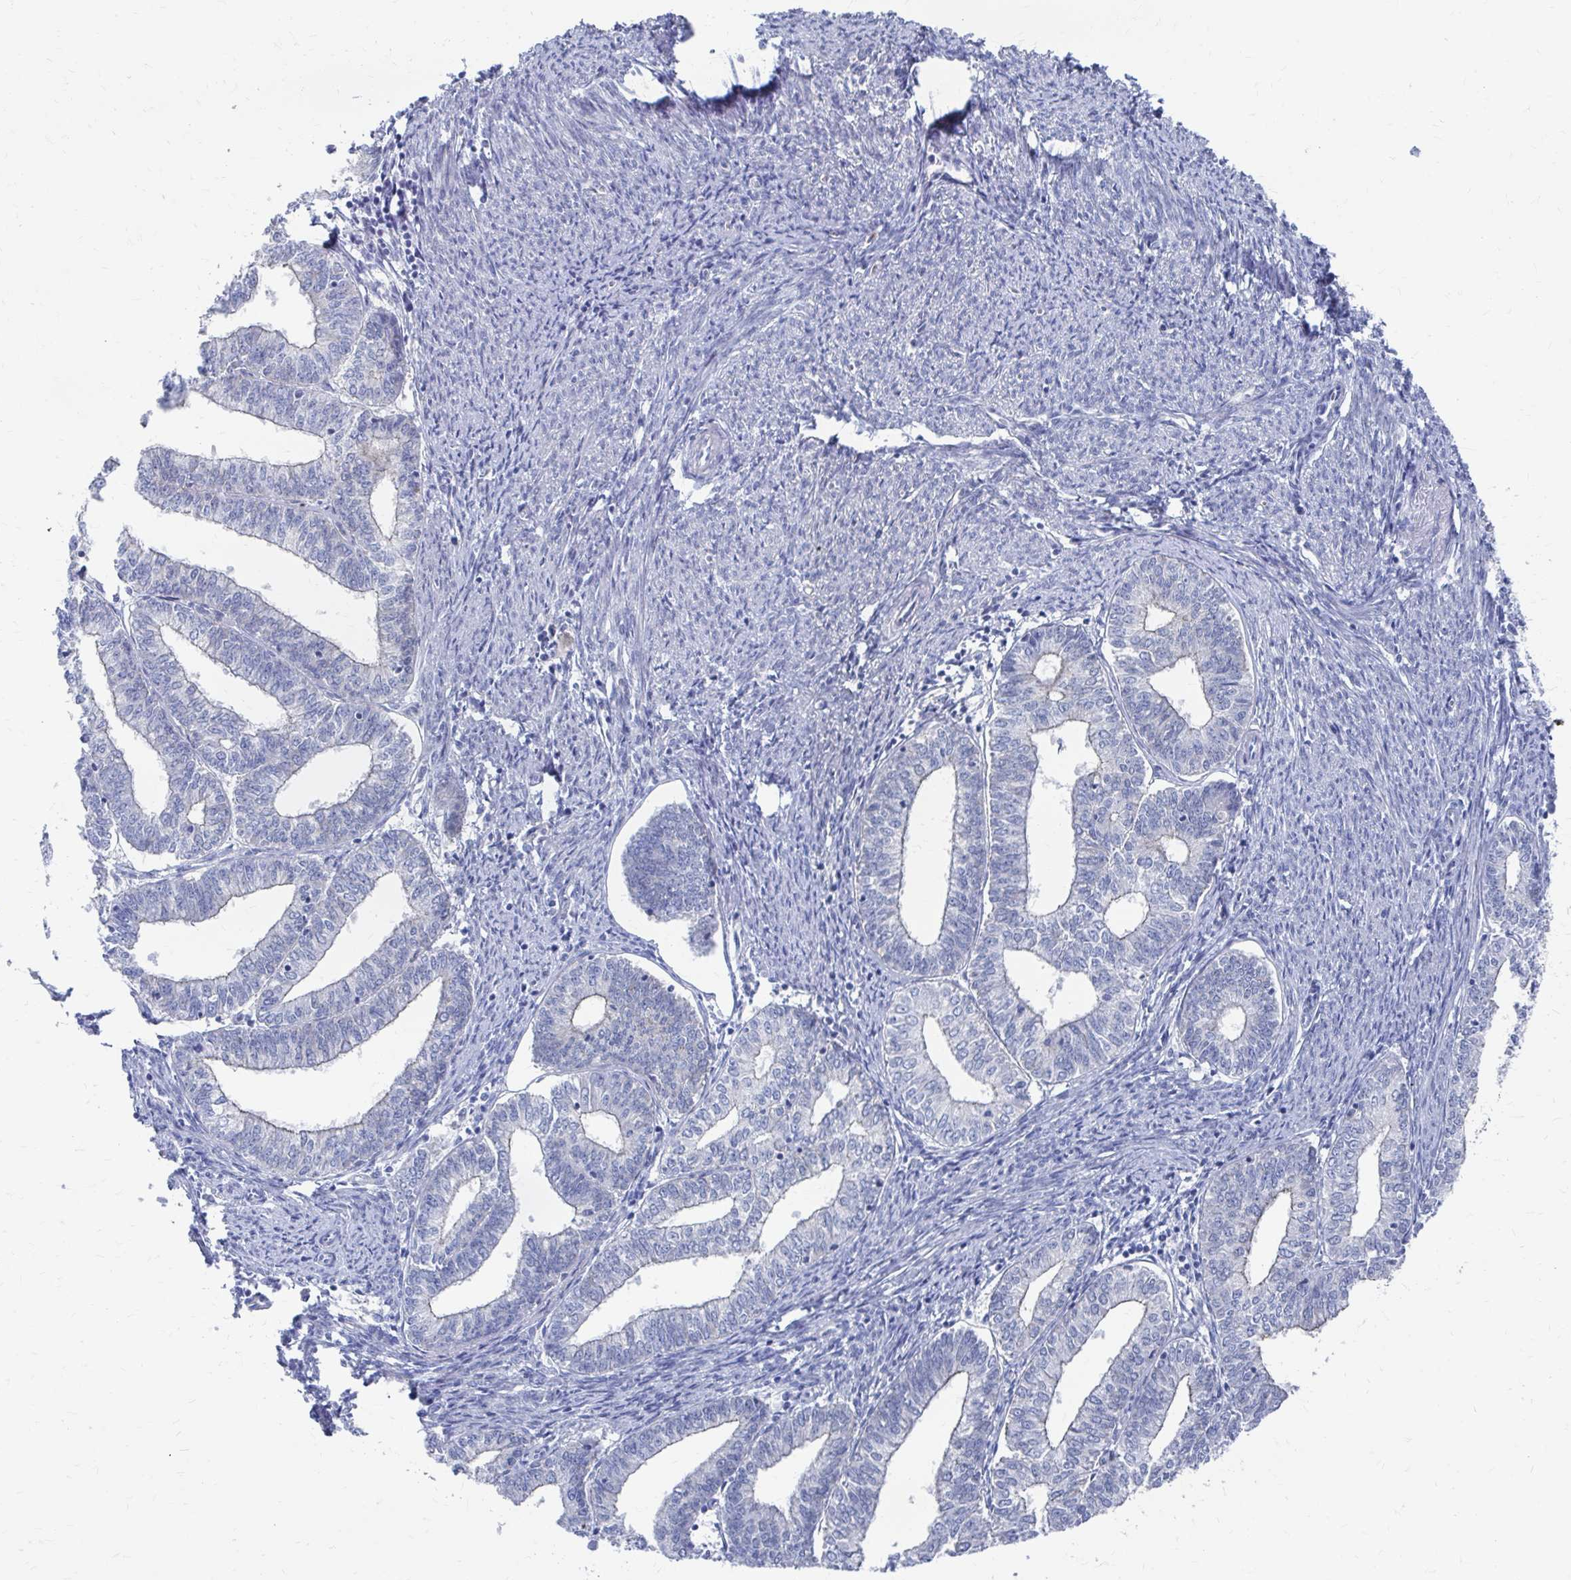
{"staining": {"intensity": "negative", "quantity": "none", "location": "none"}, "tissue": "endometrial cancer", "cell_type": "Tumor cells", "image_type": "cancer", "snomed": [{"axis": "morphology", "description": "Adenocarcinoma, NOS"}, {"axis": "topography", "description": "Endometrium"}], "caption": "IHC of human adenocarcinoma (endometrial) reveals no staining in tumor cells. Brightfield microscopy of immunohistochemistry (IHC) stained with DAB (3,3'-diaminobenzidine) (brown) and hematoxylin (blue), captured at high magnification.", "gene": "PLEKHG7", "patient": {"sex": "female", "age": 61}}